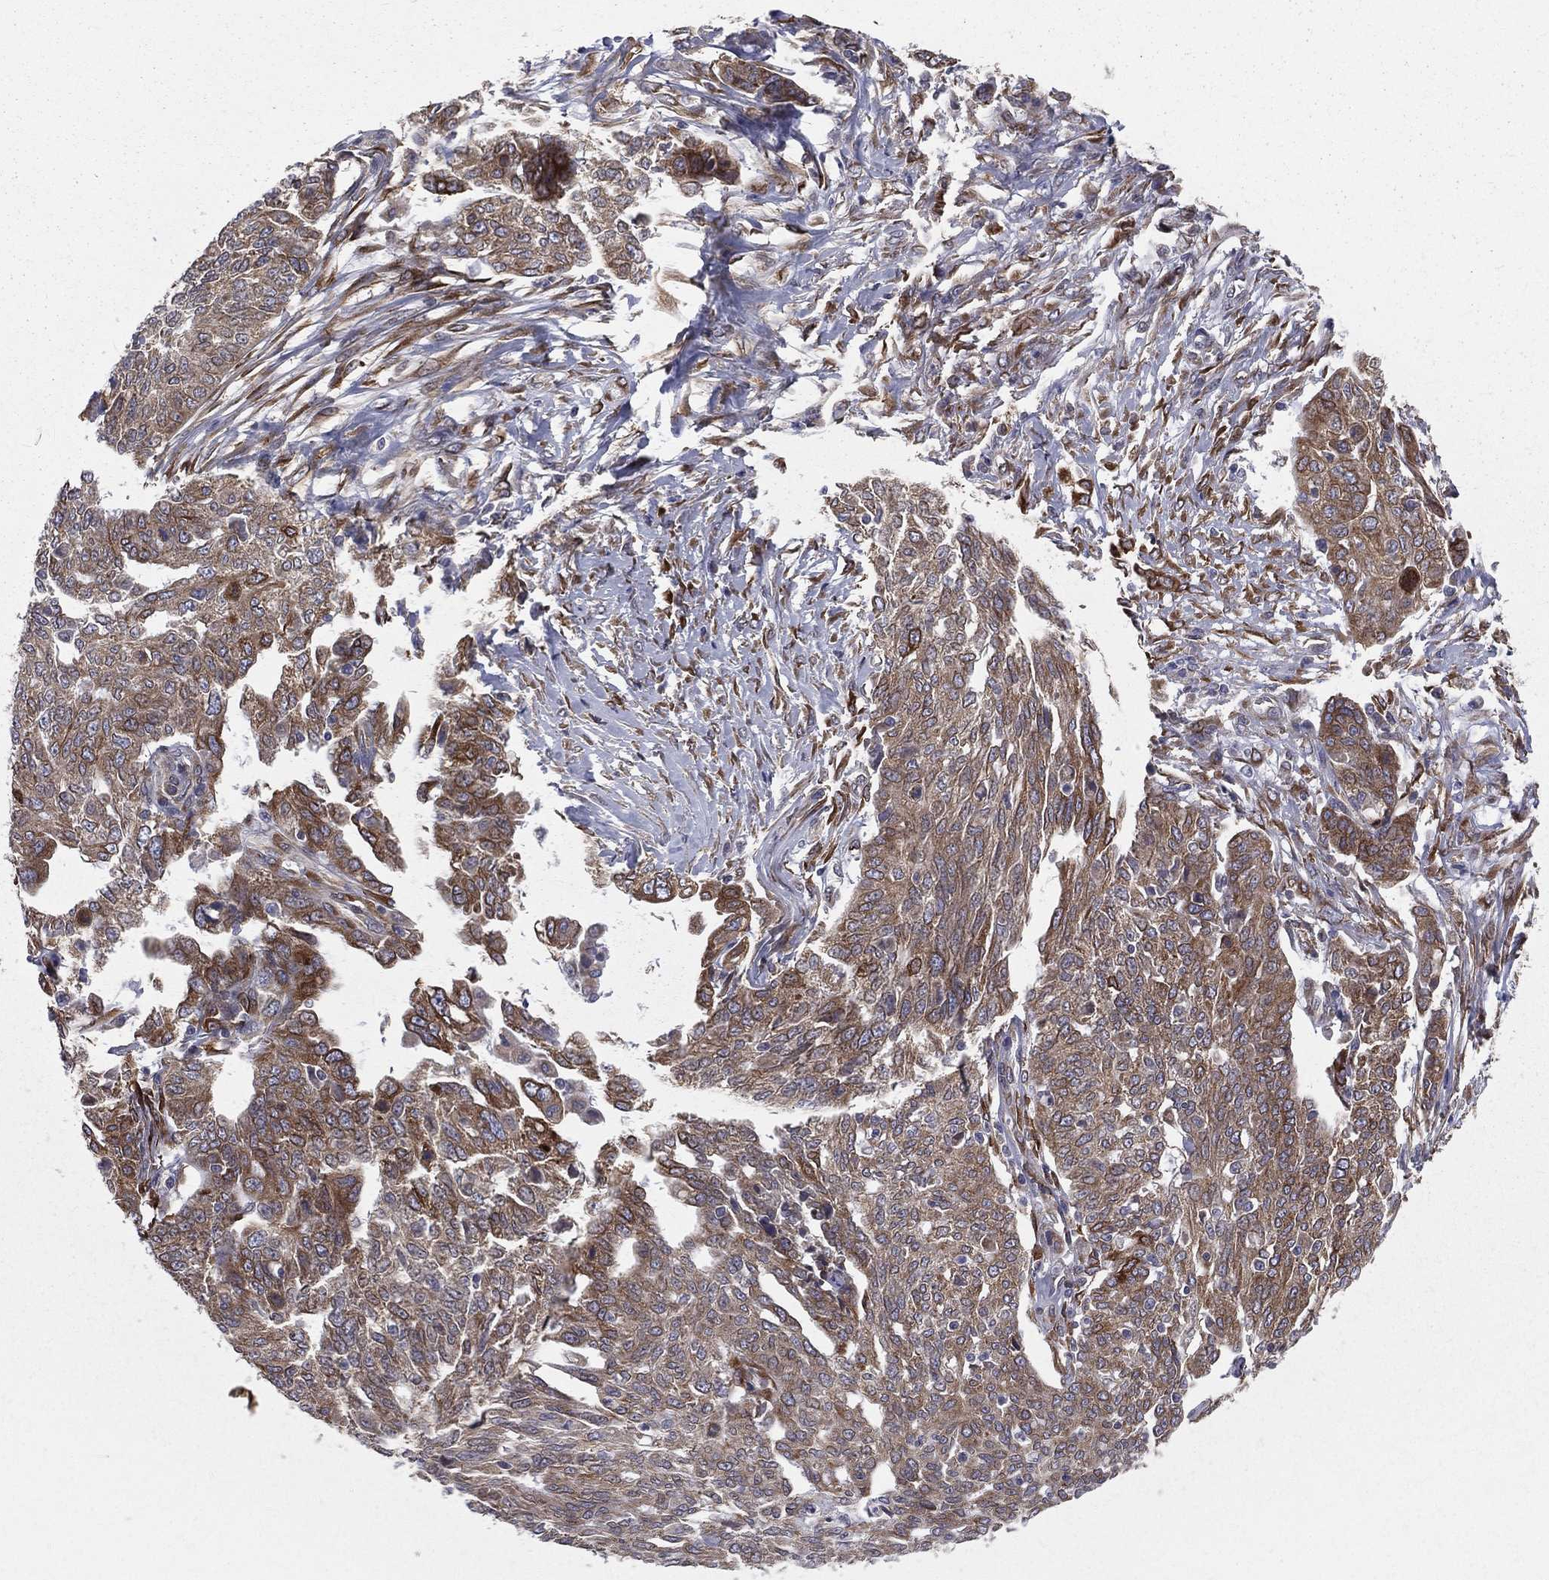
{"staining": {"intensity": "weak", "quantity": ">75%", "location": "cytoplasmic/membranous"}, "tissue": "ovarian cancer", "cell_type": "Tumor cells", "image_type": "cancer", "snomed": [{"axis": "morphology", "description": "Cystadenocarcinoma, serous, NOS"}, {"axis": "topography", "description": "Ovary"}], "caption": "This photomicrograph exhibits ovarian serous cystadenocarcinoma stained with immunohistochemistry to label a protein in brown. The cytoplasmic/membranous of tumor cells show weak positivity for the protein. Nuclei are counter-stained blue.", "gene": "PGRMC1", "patient": {"sex": "female", "age": 67}}